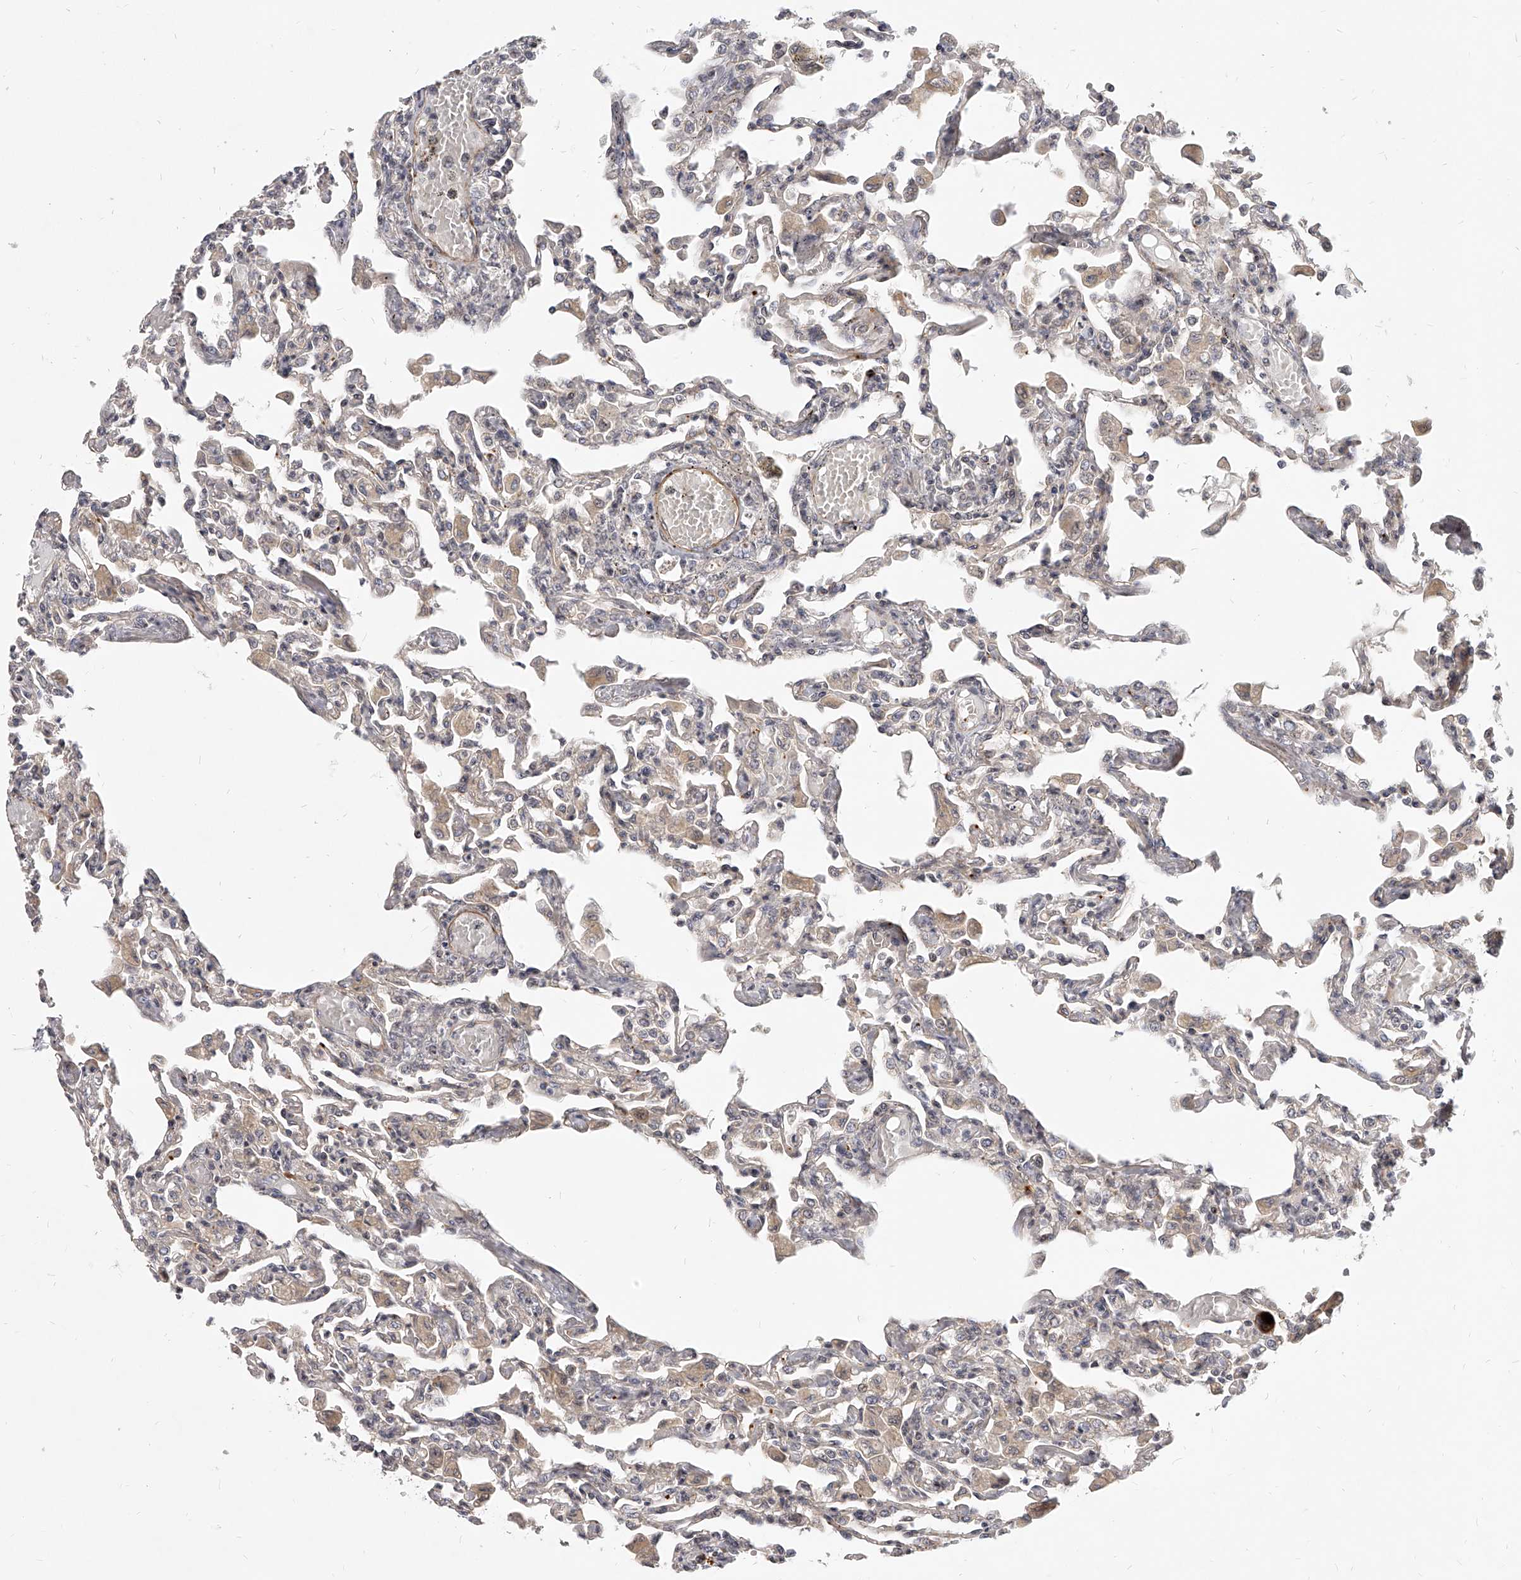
{"staining": {"intensity": "weak", "quantity": "25%-75%", "location": "cytoplasmic/membranous"}, "tissue": "lung", "cell_type": "Alveolar cells", "image_type": "normal", "snomed": [{"axis": "morphology", "description": "Normal tissue, NOS"}, {"axis": "topography", "description": "Bronchus"}, {"axis": "topography", "description": "Lung"}], "caption": "Immunohistochemical staining of benign human lung displays weak cytoplasmic/membranous protein expression in approximately 25%-75% of alveolar cells.", "gene": "SLC37A1", "patient": {"sex": "female", "age": 49}}